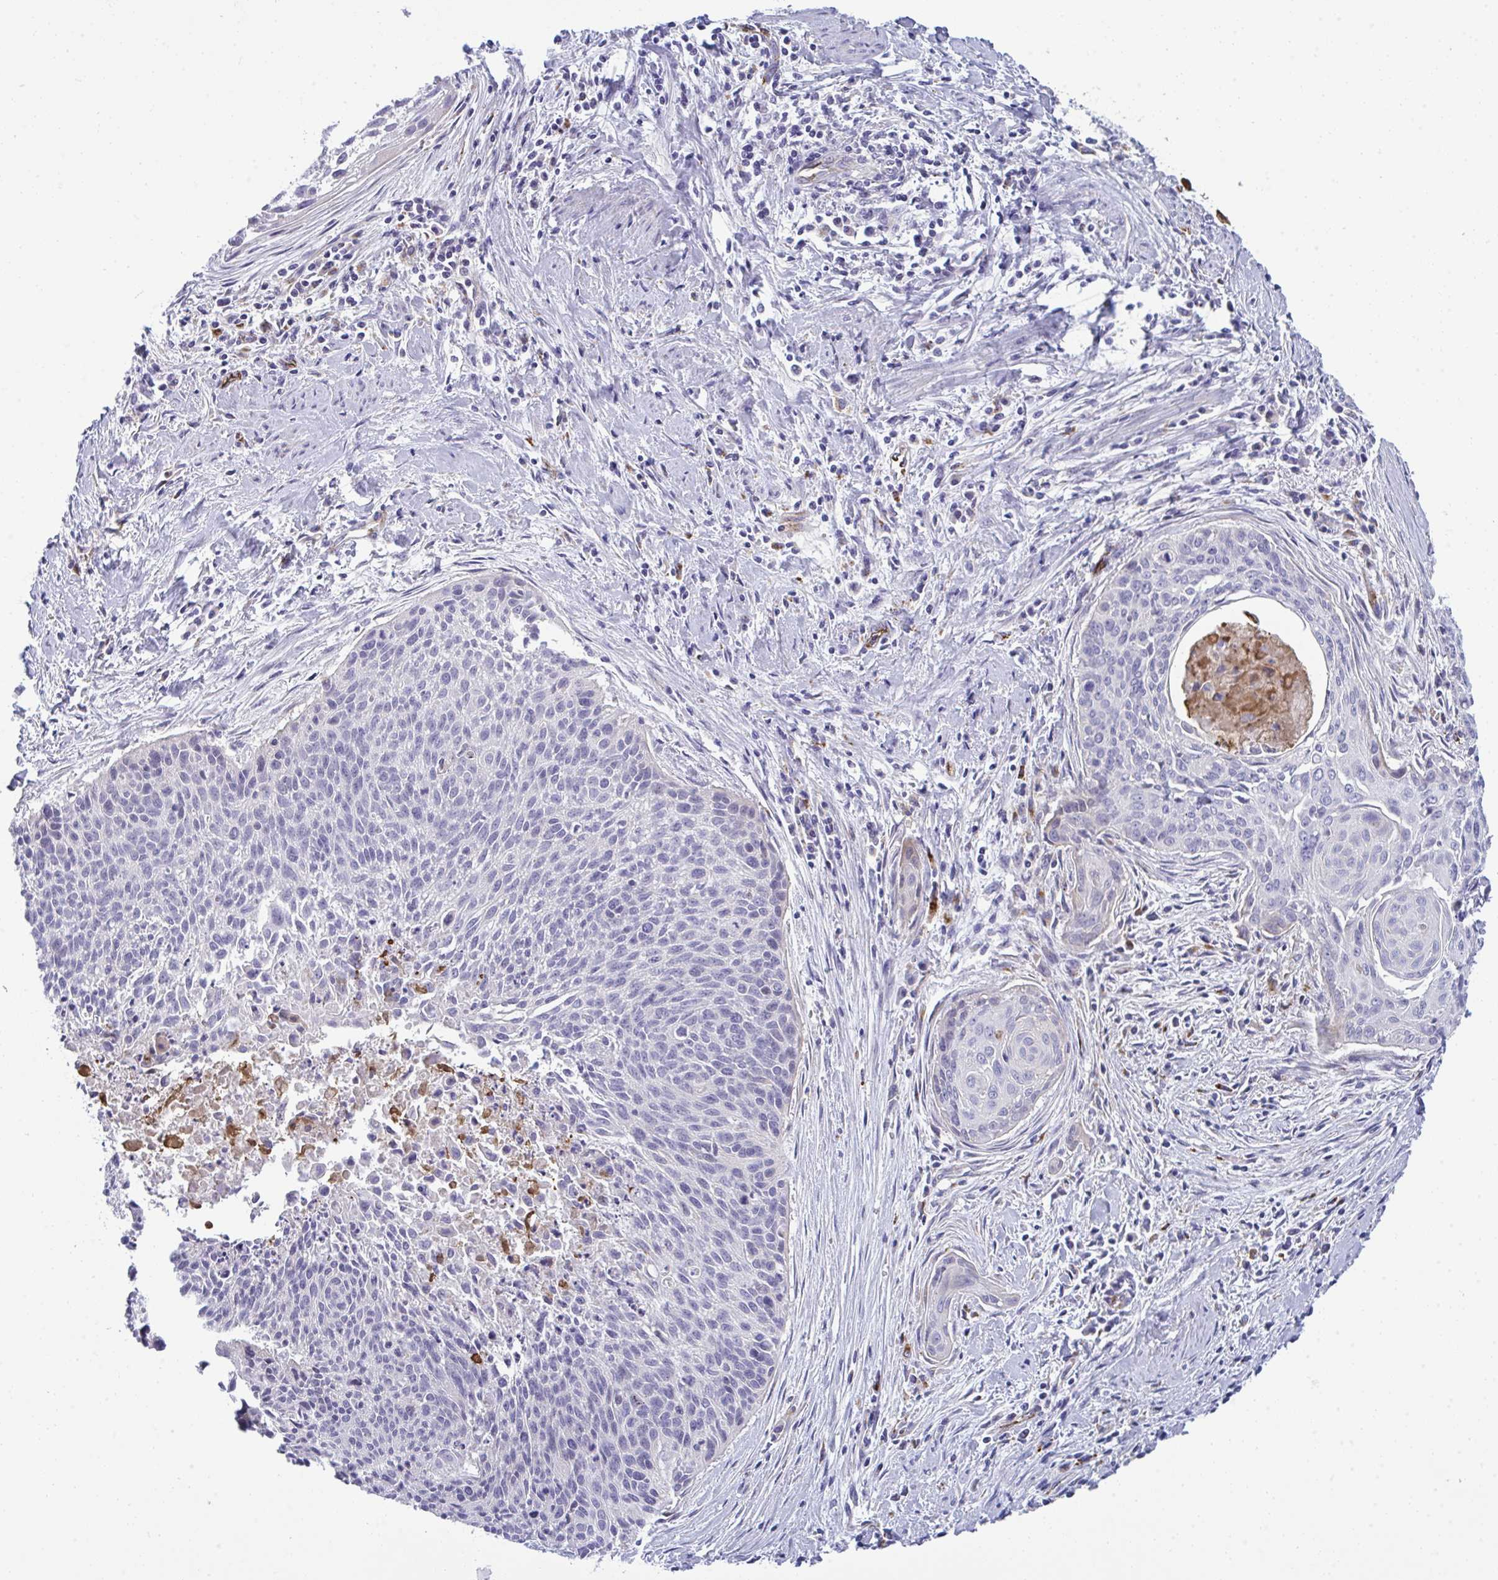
{"staining": {"intensity": "negative", "quantity": "none", "location": "none"}, "tissue": "cervical cancer", "cell_type": "Tumor cells", "image_type": "cancer", "snomed": [{"axis": "morphology", "description": "Squamous cell carcinoma, NOS"}, {"axis": "topography", "description": "Cervix"}], "caption": "Cervical squamous cell carcinoma stained for a protein using immunohistochemistry exhibits no positivity tumor cells.", "gene": "TOR1AIP2", "patient": {"sex": "female", "age": 55}}